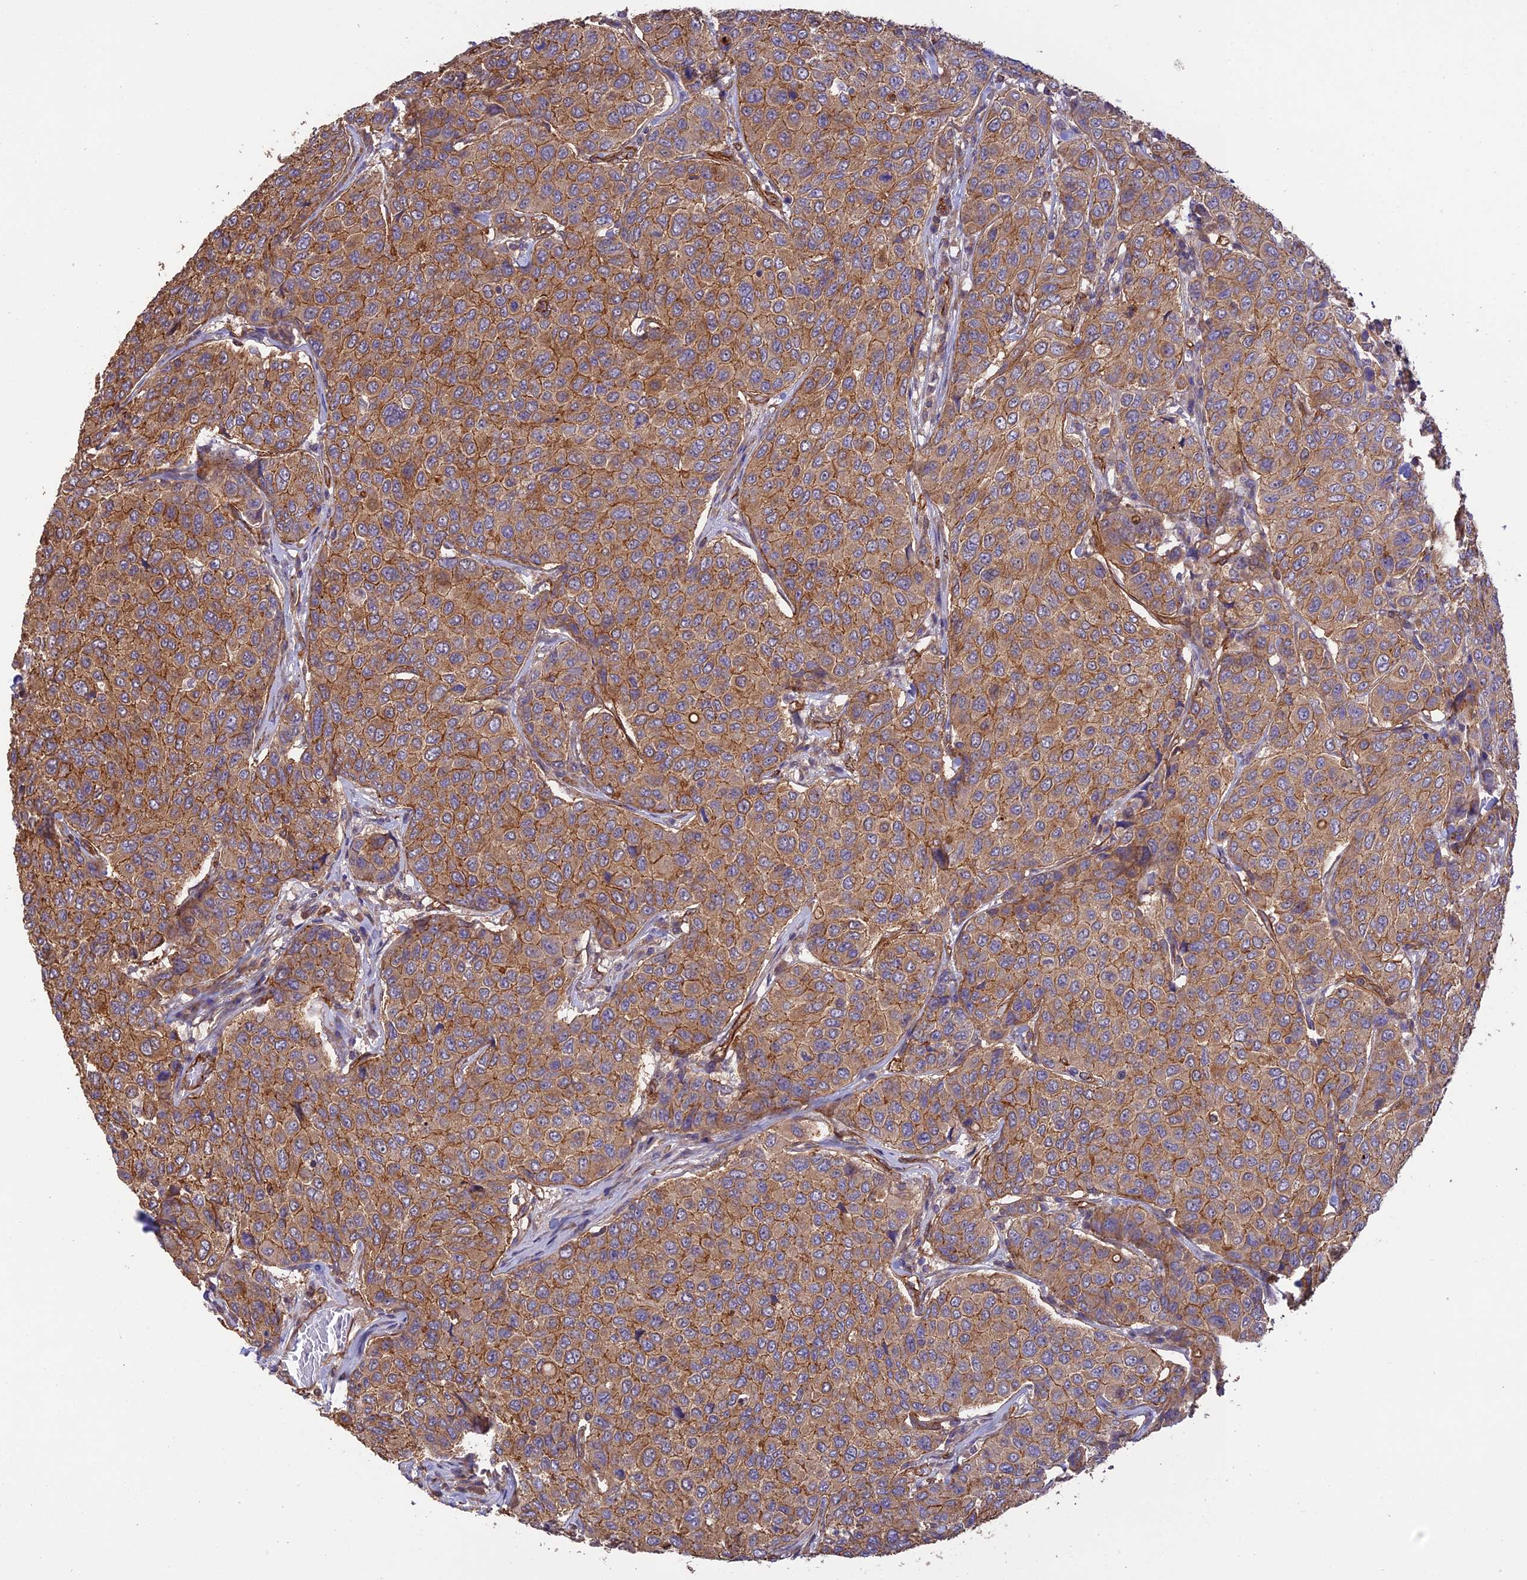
{"staining": {"intensity": "moderate", "quantity": ">75%", "location": "cytoplasmic/membranous"}, "tissue": "breast cancer", "cell_type": "Tumor cells", "image_type": "cancer", "snomed": [{"axis": "morphology", "description": "Duct carcinoma"}, {"axis": "topography", "description": "Breast"}], "caption": "Immunohistochemical staining of breast cancer reveals medium levels of moderate cytoplasmic/membranous positivity in approximately >75% of tumor cells.", "gene": "HOMER2", "patient": {"sex": "female", "age": 55}}